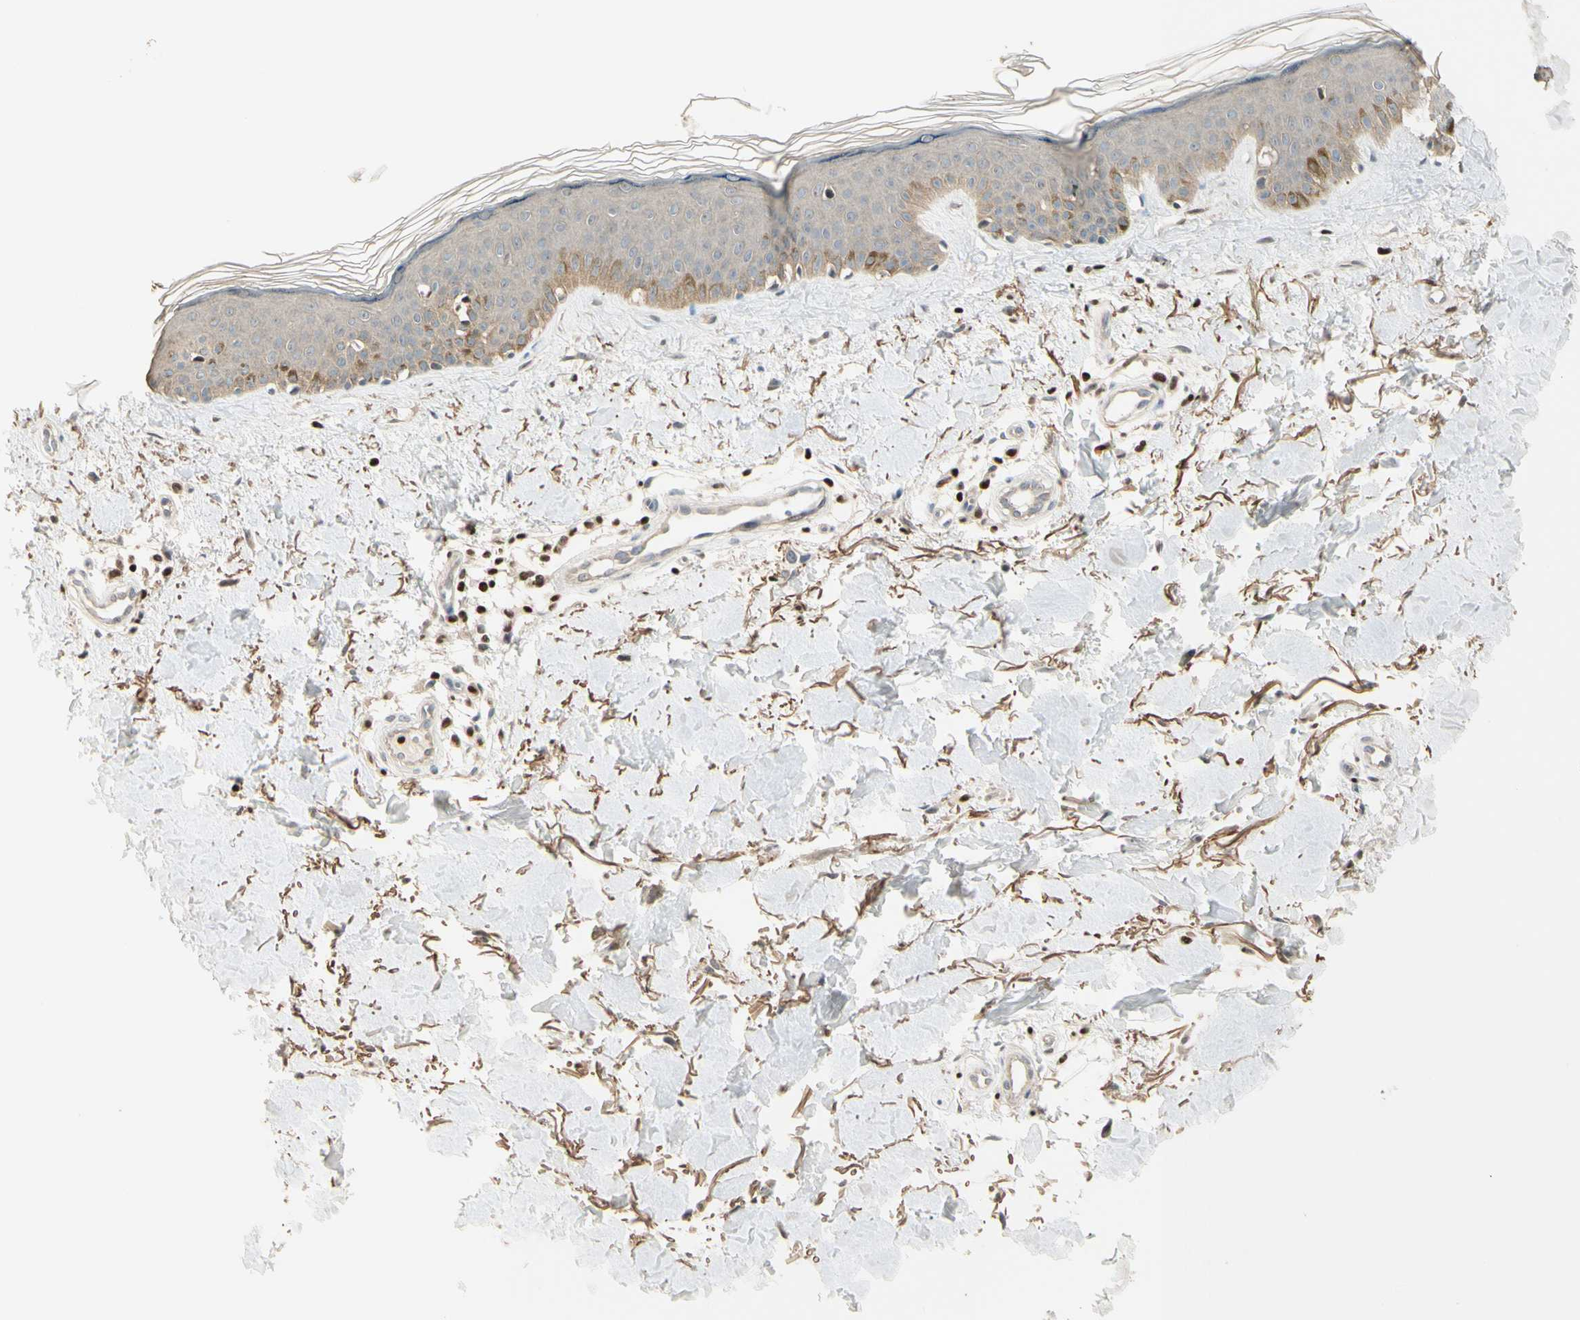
{"staining": {"intensity": "moderate", "quantity": ">75%", "location": "cytoplasmic/membranous"}, "tissue": "skin", "cell_type": "Fibroblasts", "image_type": "normal", "snomed": [{"axis": "morphology", "description": "Normal tissue, NOS"}, {"axis": "topography", "description": "Skin"}], "caption": "Immunohistochemistry histopathology image of benign skin: human skin stained using immunohistochemistry (IHC) displays medium levels of moderate protein expression localized specifically in the cytoplasmic/membranous of fibroblasts, appearing as a cytoplasmic/membranous brown color.", "gene": "NFYA", "patient": {"sex": "male", "age": 67}}